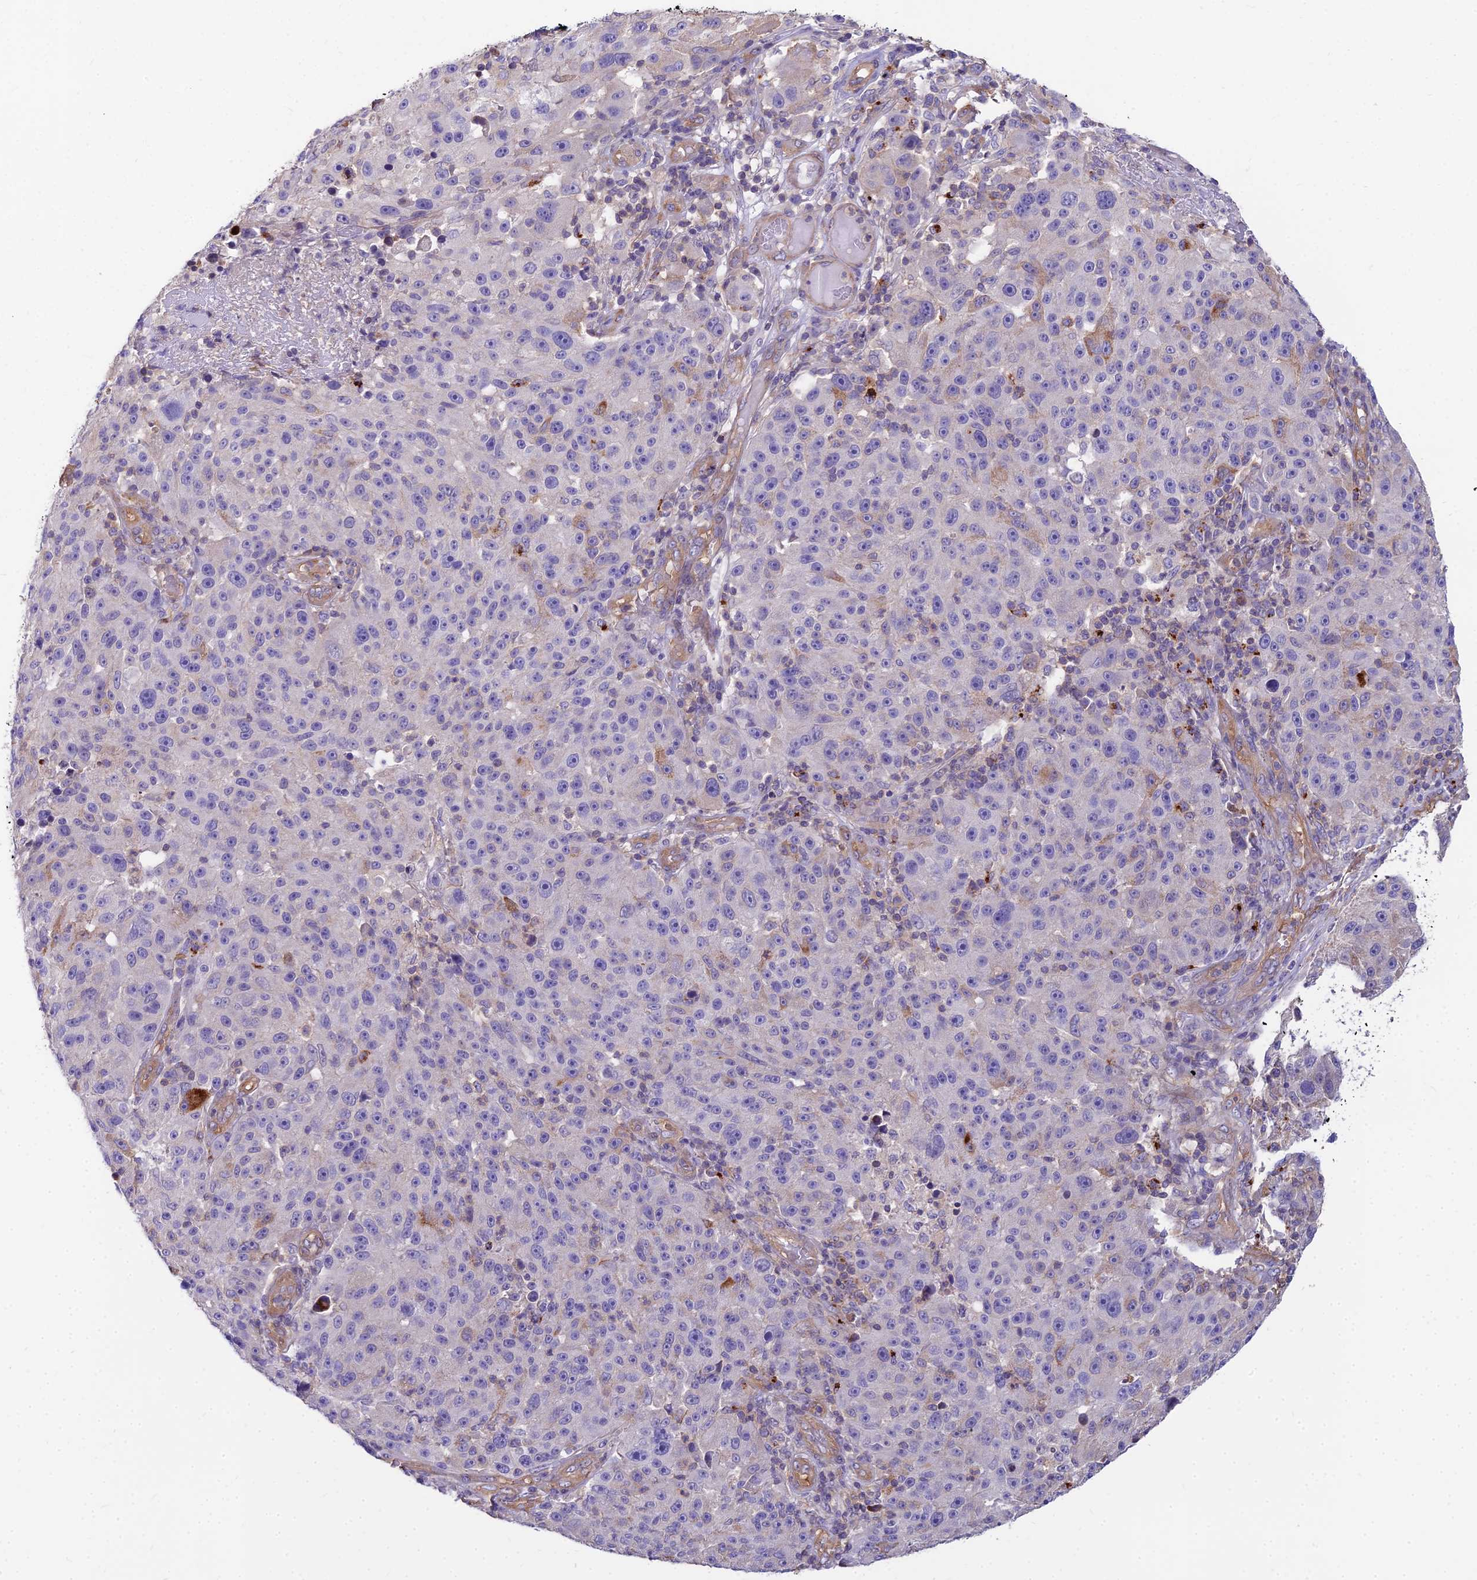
{"staining": {"intensity": "negative", "quantity": "none", "location": "none"}, "tissue": "melanoma", "cell_type": "Tumor cells", "image_type": "cancer", "snomed": [{"axis": "morphology", "description": "Malignant melanoma, NOS"}, {"axis": "topography", "description": "Skin"}], "caption": "This is an immunohistochemistry image of human melanoma. There is no expression in tumor cells.", "gene": "HLA-DOA", "patient": {"sex": "male", "age": 53}}